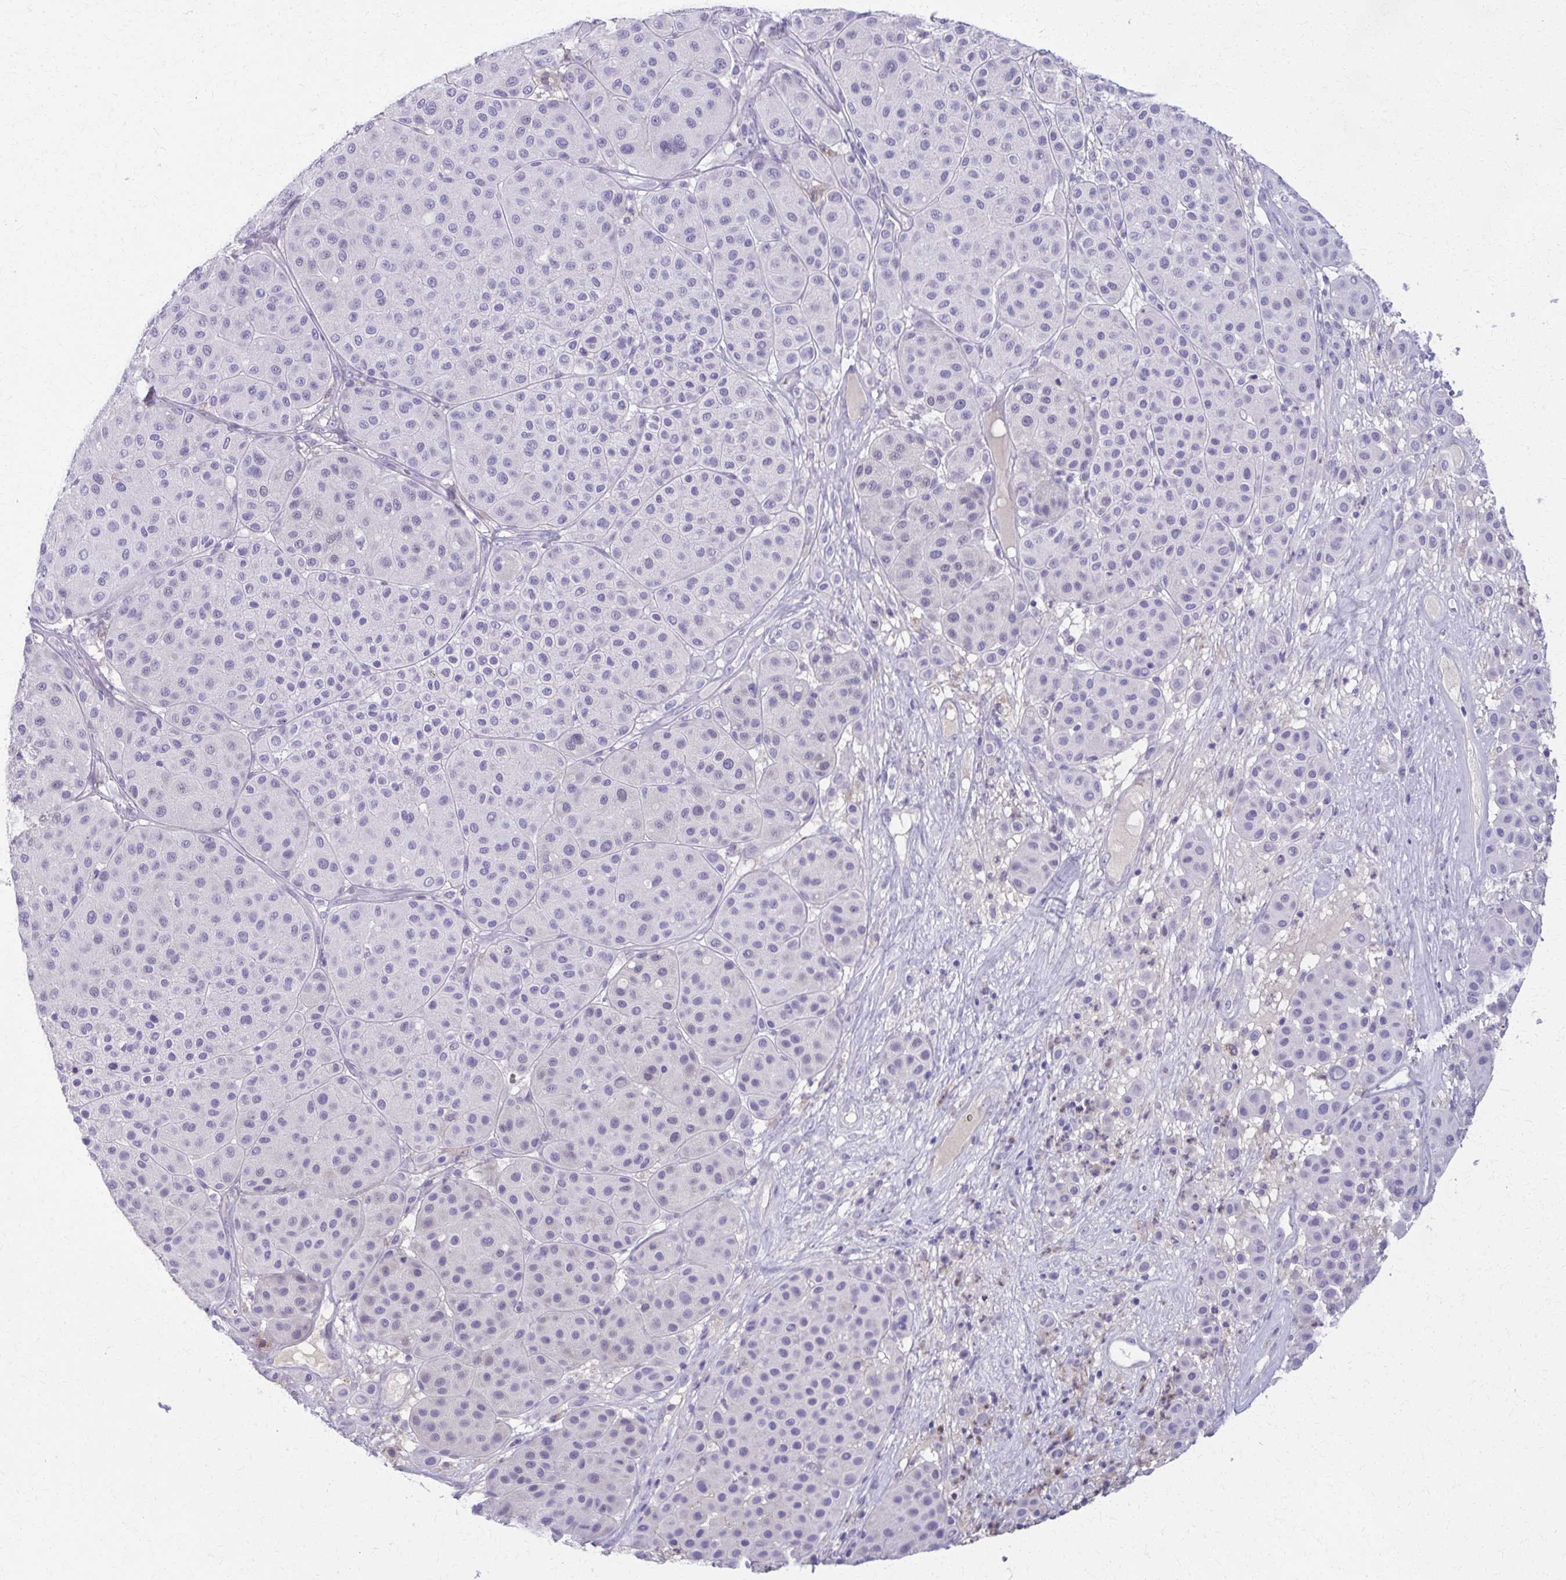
{"staining": {"intensity": "negative", "quantity": "none", "location": "none"}, "tissue": "melanoma", "cell_type": "Tumor cells", "image_type": "cancer", "snomed": [{"axis": "morphology", "description": "Malignant melanoma, Metastatic site"}, {"axis": "topography", "description": "Smooth muscle"}], "caption": "Image shows no significant protein staining in tumor cells of melanoma.", "gene": "OR4M1", "patient": {"sex": "male", "age": 41}}